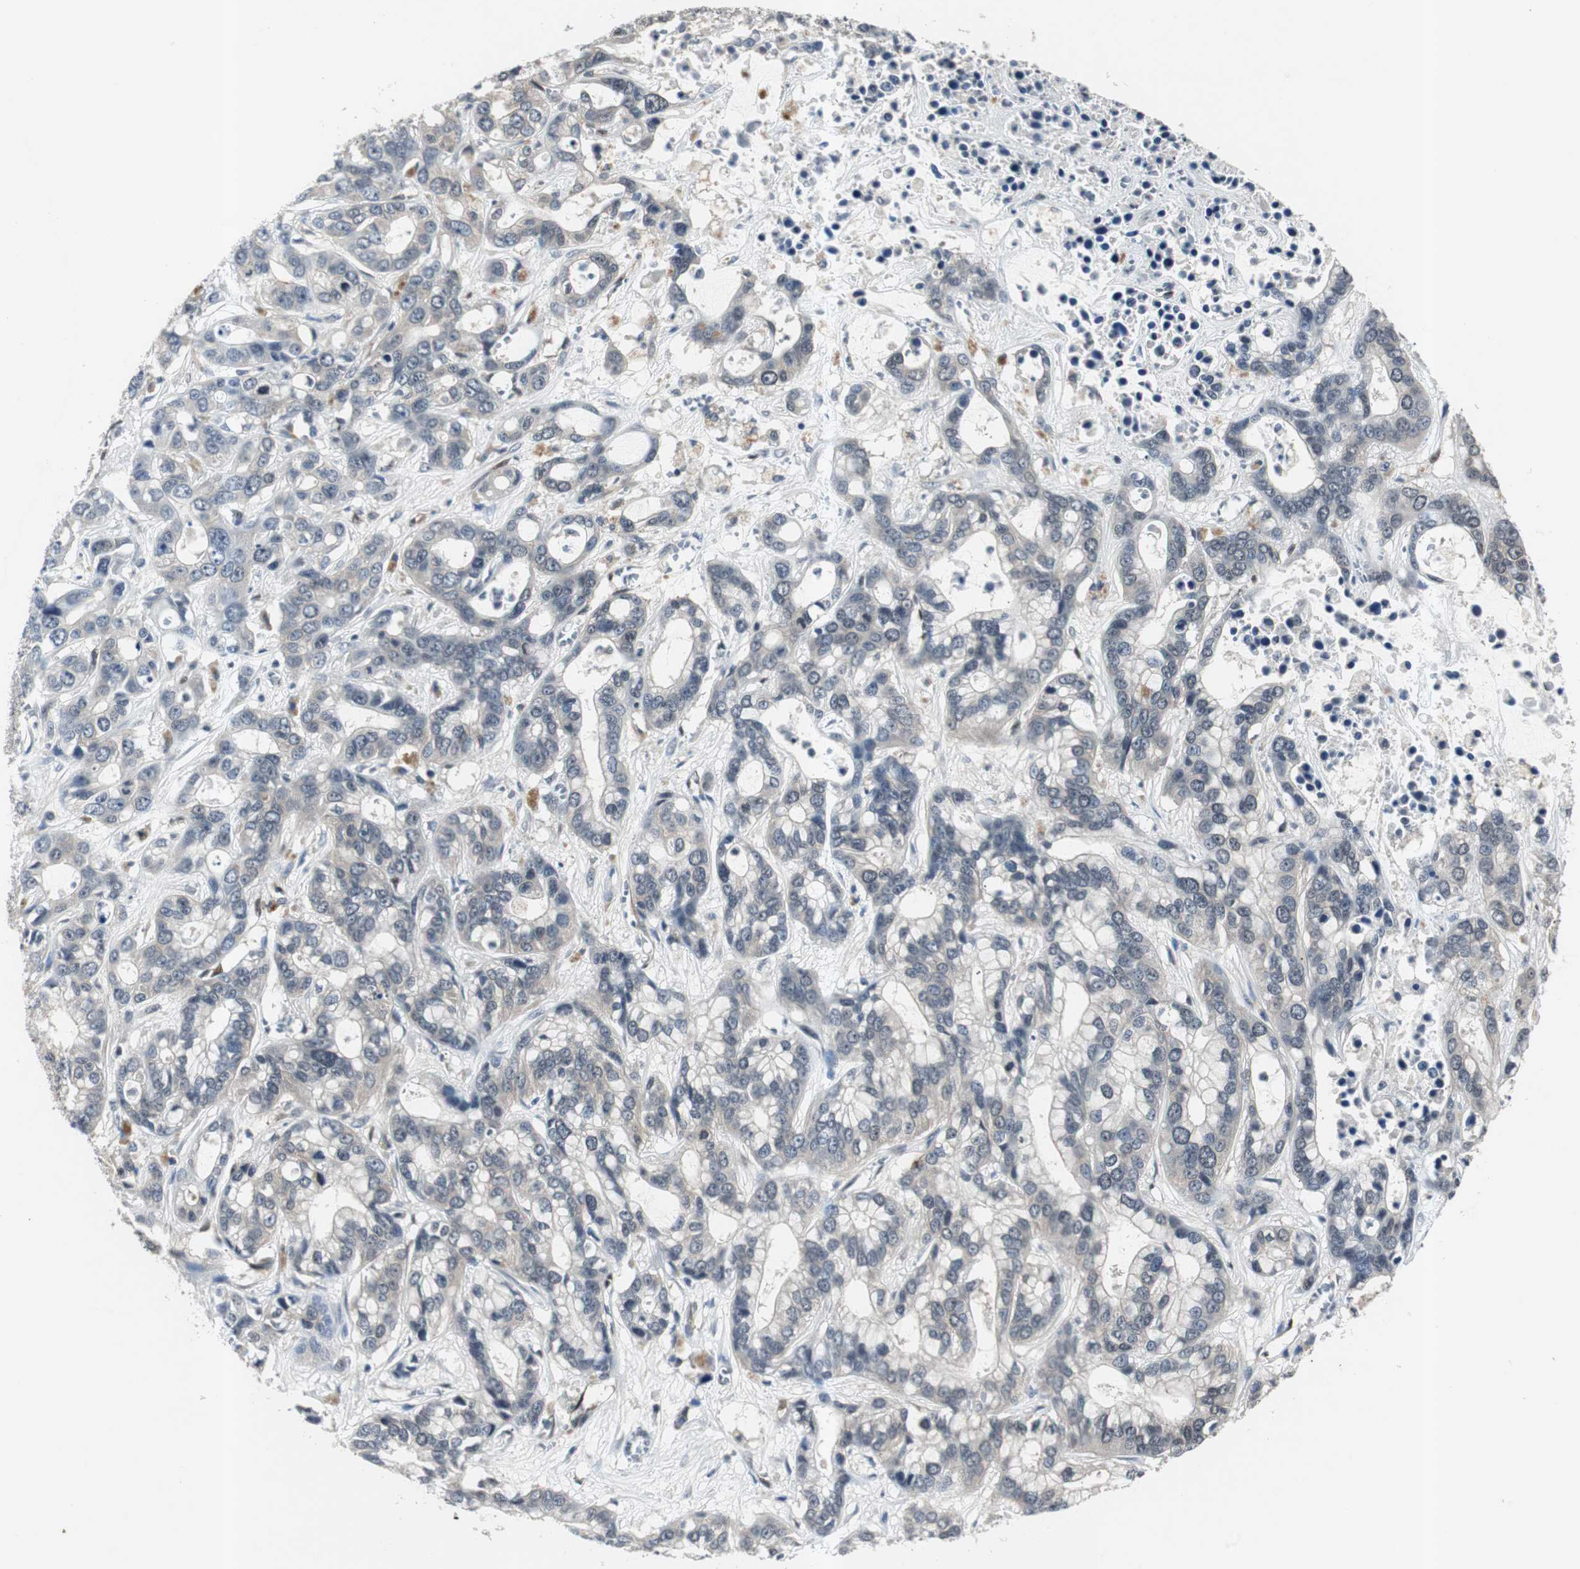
{"staining": {"intensity": "negative", "quantity": "none", "location": "none"}, "tissue": "liver cancer", "cell_type": "Tumor cells", "image_type": "cancer", "snomed": [{"axis": "morphology", "description": "Cholangiocarcinoma"}, {"axis": "topography", "description": "Liver"}], "caption": "Tumor cells show no significant expression in liver cancer (cholangiocarcinoma).", "gene": "SMAD1", "patient": {"sex": "female", "age": 65}}